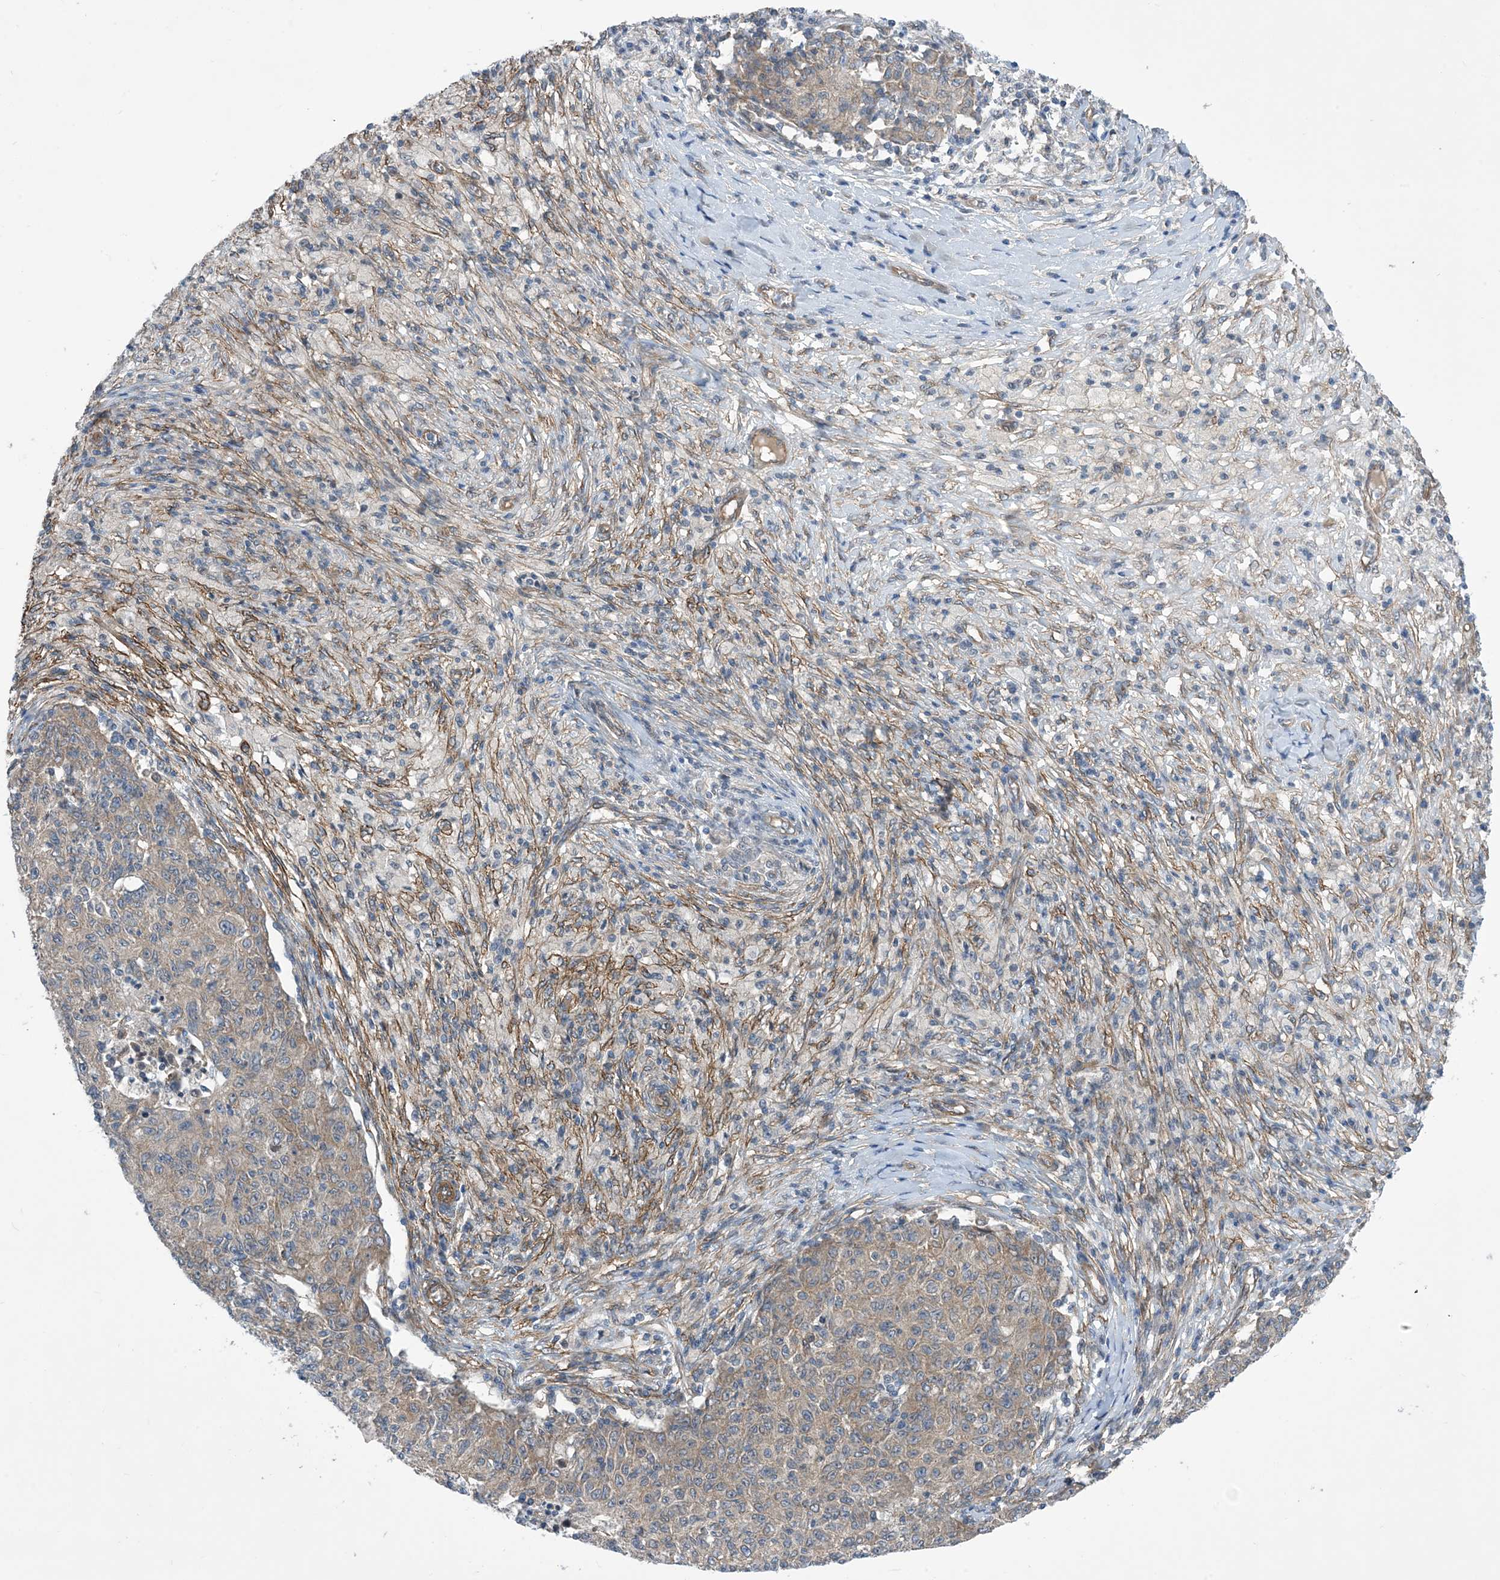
{"staining": {"intensity": "weak", "quantity": "25%-75%", "location": "cytoplasmic/membranous"}, "tissue": "ovarian cancer", "cell_type": "Tumor cells", "image_type": "cancer", "snomed": [{"axis": "morphology", "description": "Carcinoma, endometroid"}, {"axis": "topography", "description": "Ovary"}], "caption": "A histopathology image of human ovarian cancer (endometroid carcinoma) stained for a protein exhibits weak cytoplasmic/membranous brown staining in tumor cells.", "gene": "EHBP1", "patient": {"sex": "female", "age": 42}}